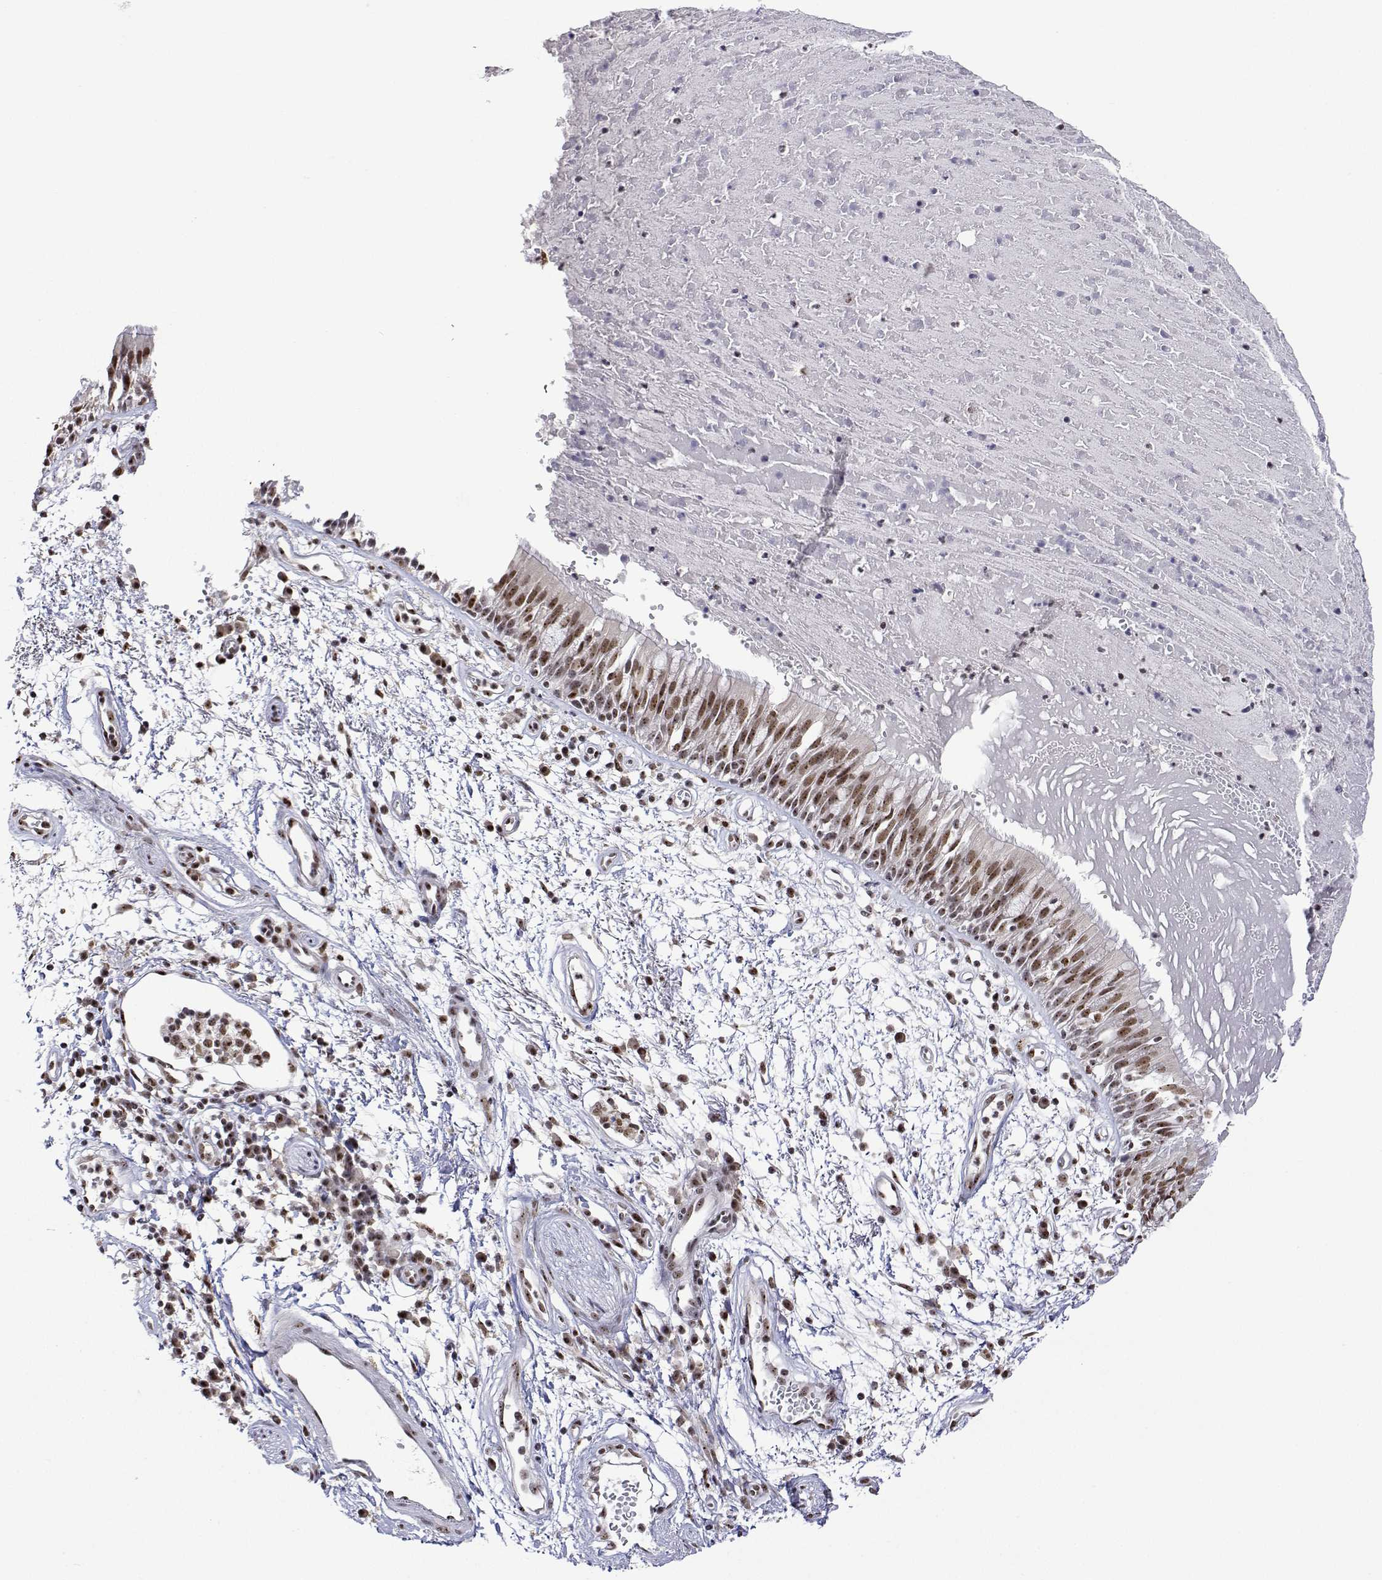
{"staining": {"intensity": "moderate", "quantity": "25%-75%", "location": "nuclear"}, "tissue": "bronchus", "cell_type": "Respiratory epithelial cells", "image_type": "normal", "snomed": [{"axis": "morphology", "description": "Normal tissue, NOS"}, {"axis": "morphology", "description": "Squamous cell carcinoma, NOS"}, {"axis": "topography", "description": "Cartilage tissue"}, {"axis": "topography", "description": "Bronchus"}, {"axis": "topography", "description": "Lung"}], "caption": "Human bronchus stained with a brown dye reveals moderate nuclear positive staining in approximately 25%-75% of respiratory epithelial cells.", "gene": "ADAR", "patient": {"sex": "male", "age": 66}}